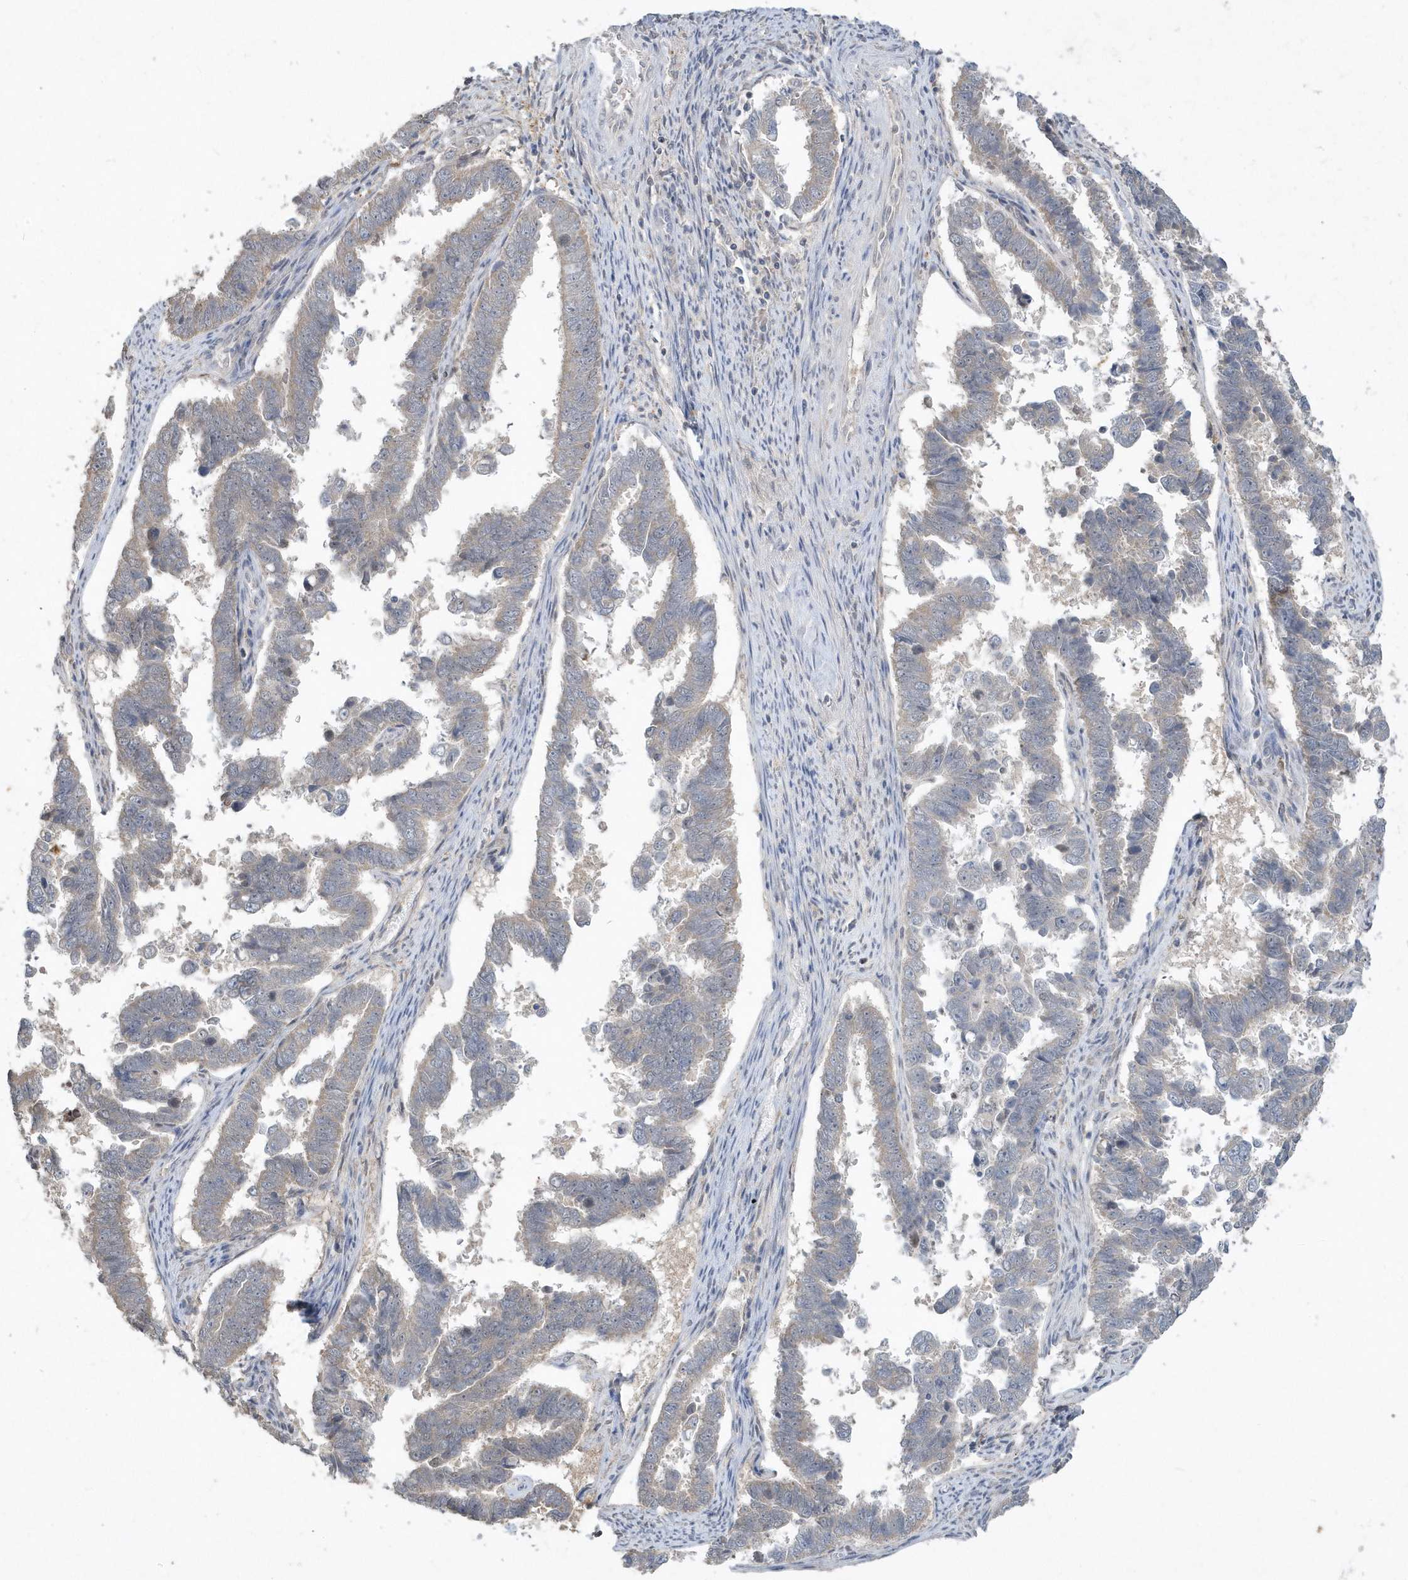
{"staining": {"intensity": "weak", "quantity": "25%-75%", "location": "cytoplasmic/membranous"}, "tissue": "endometrial cancer", "cell_type": "Tumor cells", "image_type": "cancer", "snomed": [{"axis": "morphology", "description": "Adenocarcinoma, NOS"}, {"axis": "topography", "description": "Endometrium"}], "caption": "Immunohistochemistry of human endometrial adenocarcinoma demonstrates low levels of weak cytoplasmic/membranous staining in approximately 25%-75% of tumor cells.", "gene": "AKR7A2", "patient": {"sex": "female", "age": 75}}